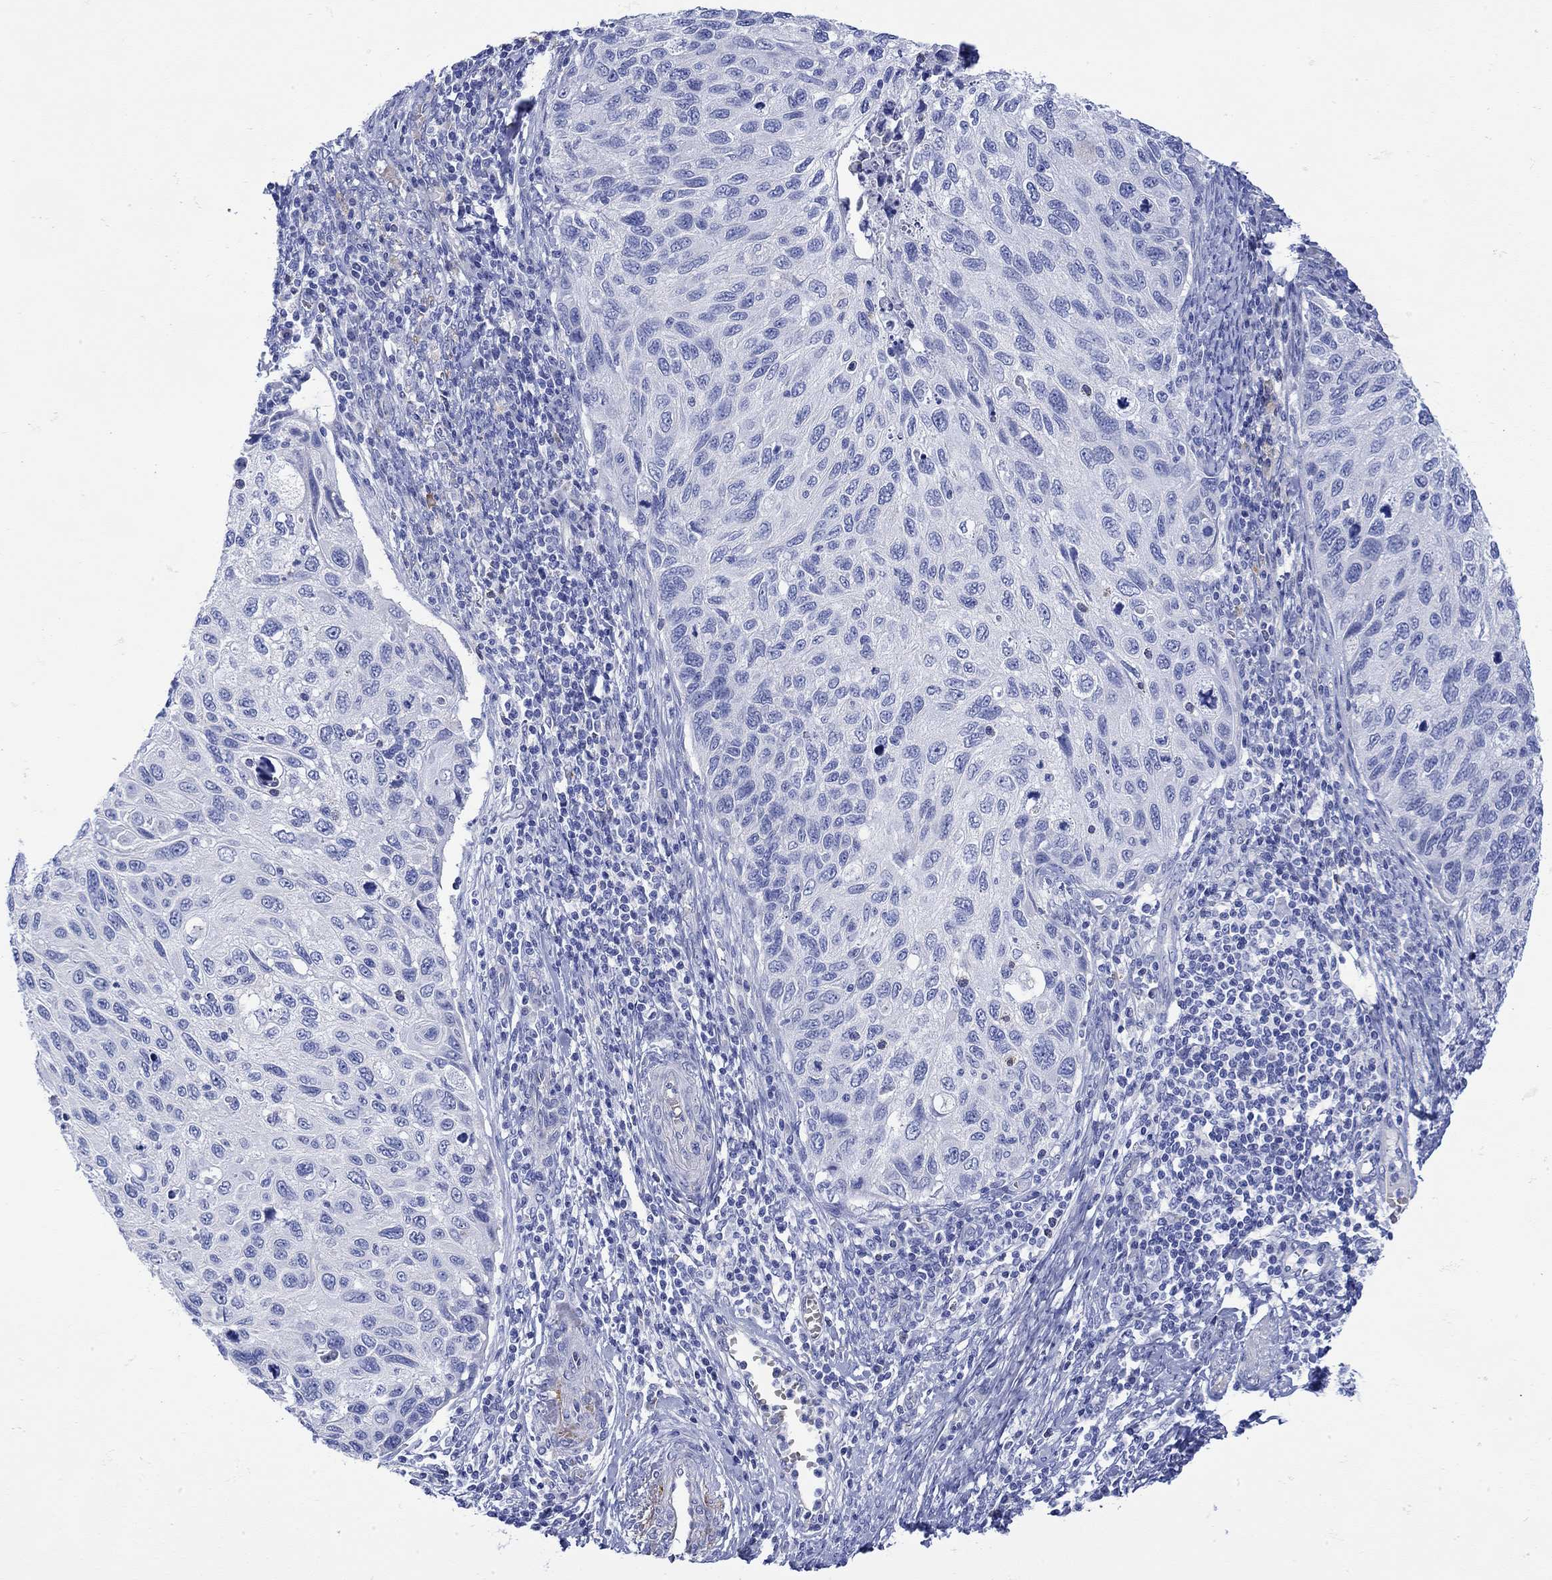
{"staining": {"intensity": "negative", "quantity": "none", "location": "none"}, "tissue": "cervical cancer", "cell_type": "Tumor cells", "image_type": "cancer", "snomed": [{"axis": "morphology", "description": "Squamous cell carcinoma, NOS"}, {"axis": "topography", "description": "Cervix"}], "caption": "Immunohistochemistry histopathology image of squamous cell carcinoma (cervical) stained for a protein (brown), which reveals no expression in tumor cells. (DAB (3,3'-diaminobenzidine) IHC, high magnification).", "gene": "ANKMY1", "patient": {"sex": "female", "age": 70}}